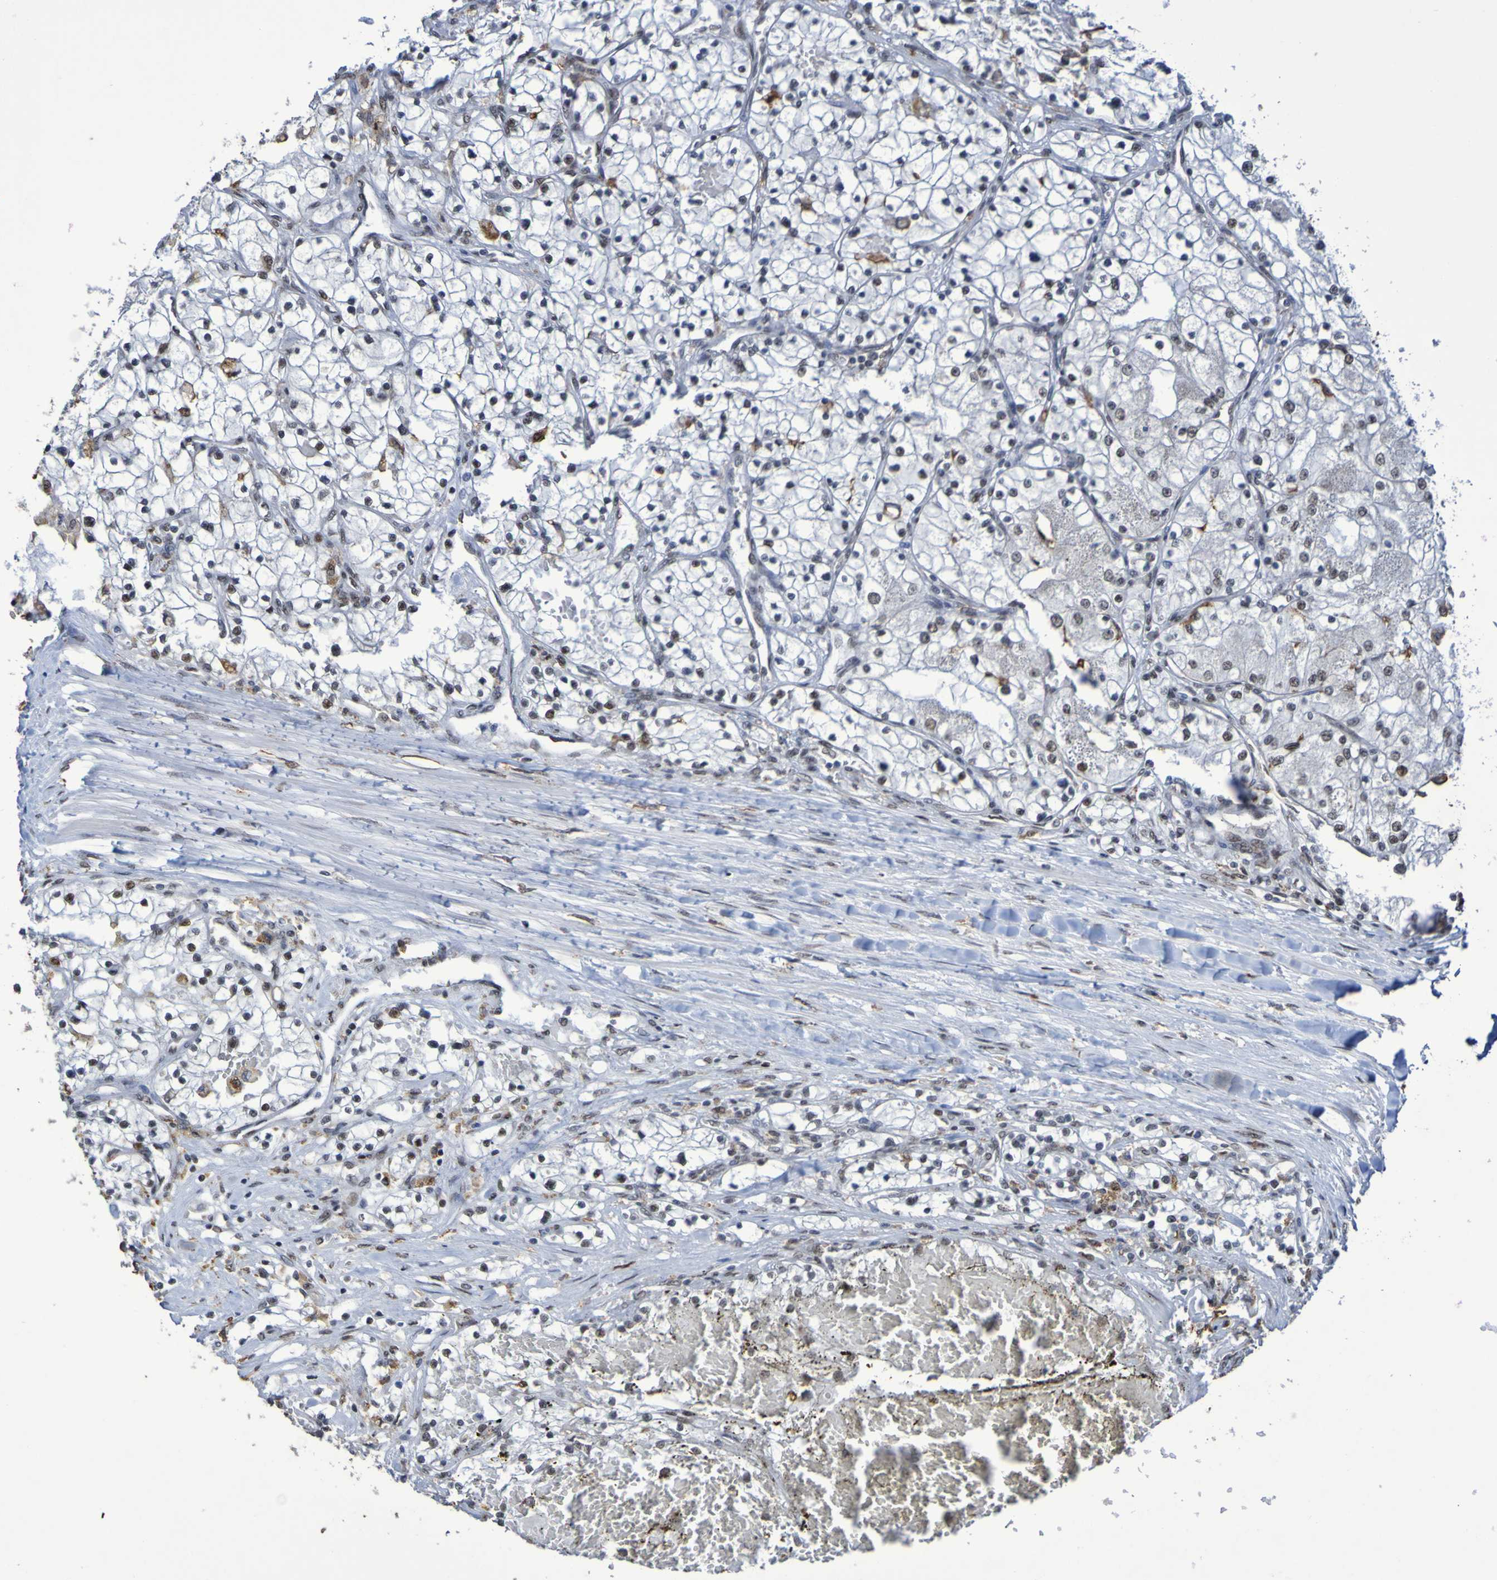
{"staining": {"intensity": "negative", "quantity": "none", "location": "none"}, "tissue": "renal cancer", "cell_type": "Tumor cells", "image_type": "cancer", "snomed": [{"axis": "morphology", "description": "Adenocarcinoma, NOS"}, {"axis": "topography", "description": "Kidney"}], "caption": "An IHC micrograph of renal cancer (adenocarcinoma) is shown. There is no staining in tumor cells of renal cancer (adenocarcinoma).", "gene": "MRTFB", "patient": {"sex": "male", "age": 68}}